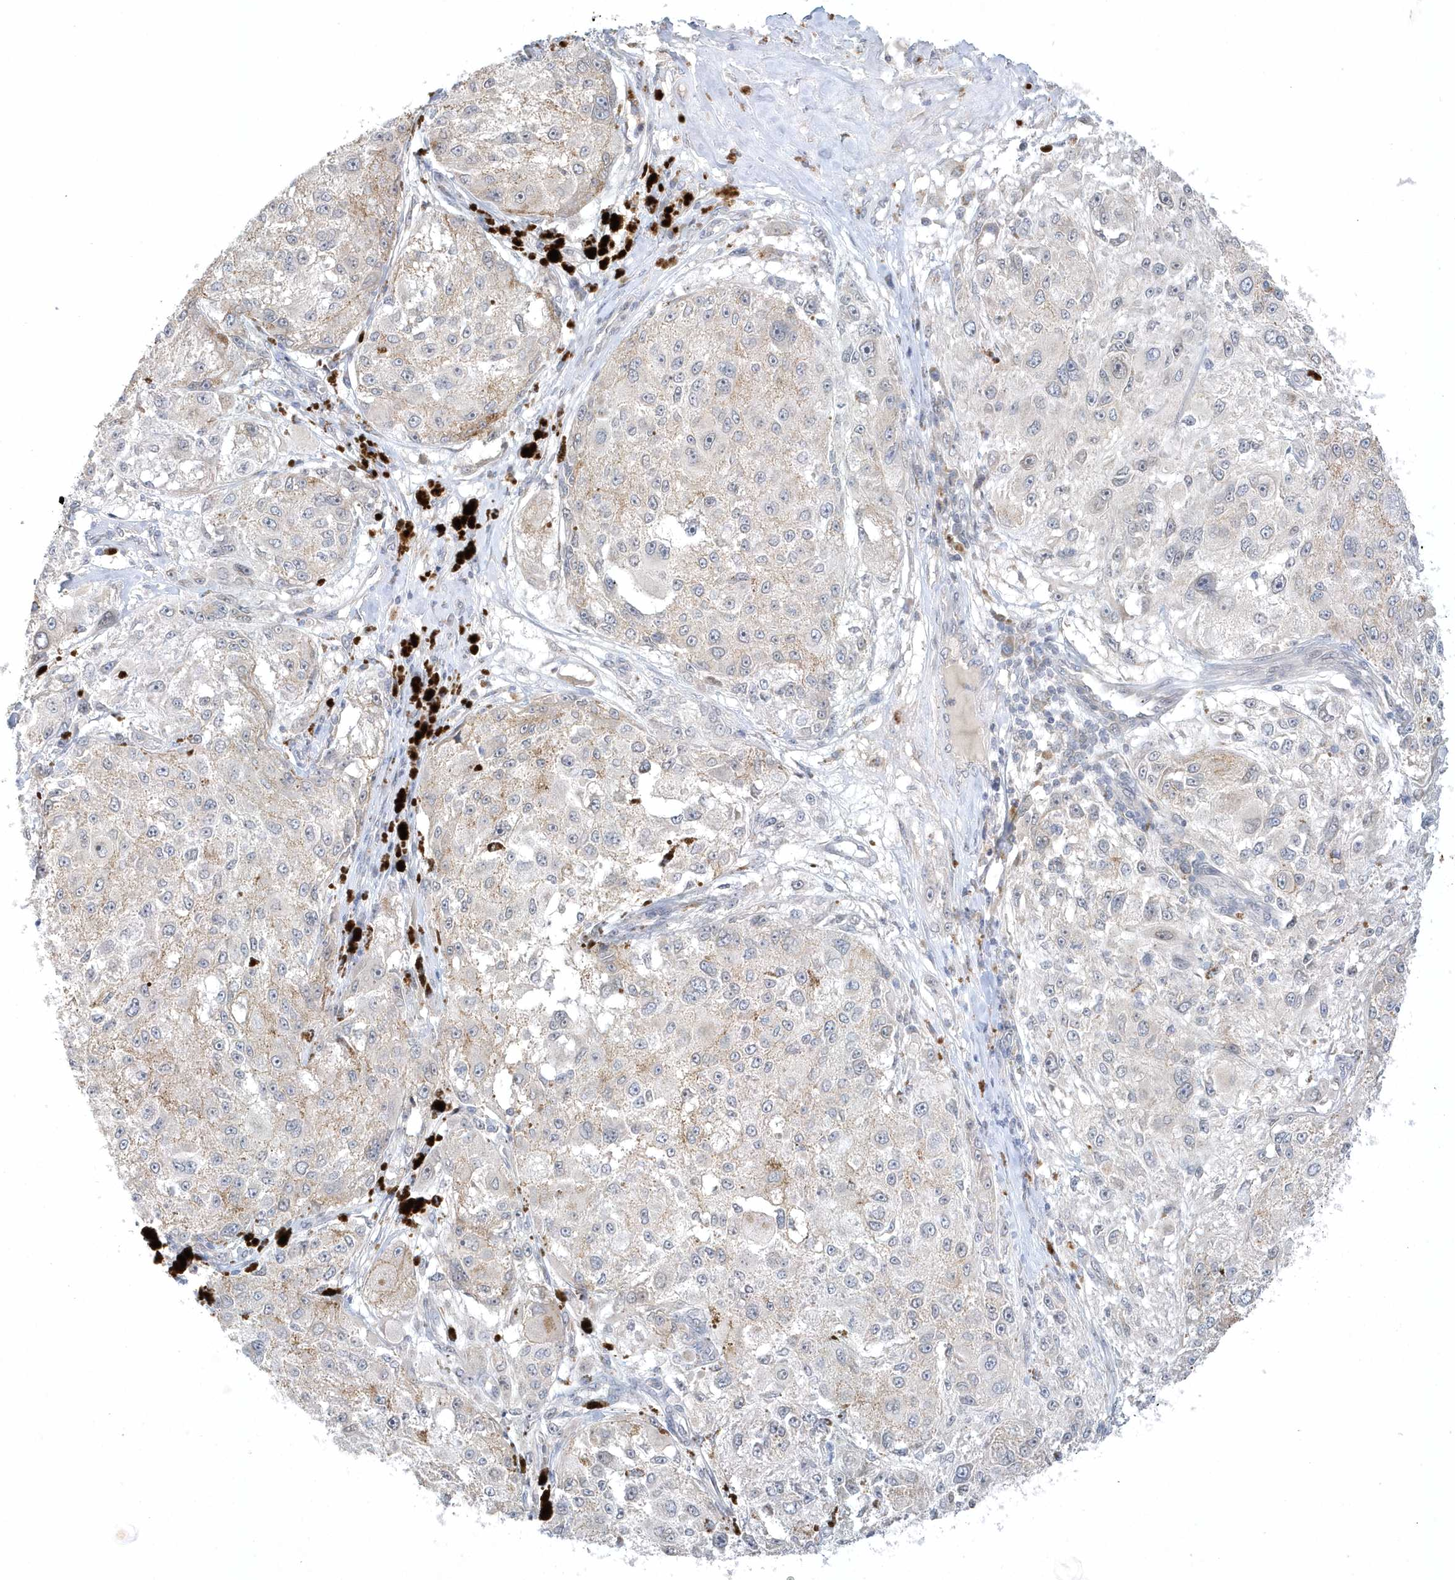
{"staining": {"intensity": "negative", "quantity": "none", "location": "none"}, "tissue": "melanoma", "cell_type": "Tumor cells", "image_type": "cancer", "snomed": [{"axis": "morphology", "description": "Necrosis, NOS"}, {"axis": "morphology", "description": "Malignant melanoma, NOS"}, {"axis": "topography", "description": "Skin"}], "caption": "DAB immunohistochemical staining of malignant melanoma reveals no significant expression in tumor cells.", "gene": "ZC3H12D", "patient": {"sex": "female", "age": 87}}